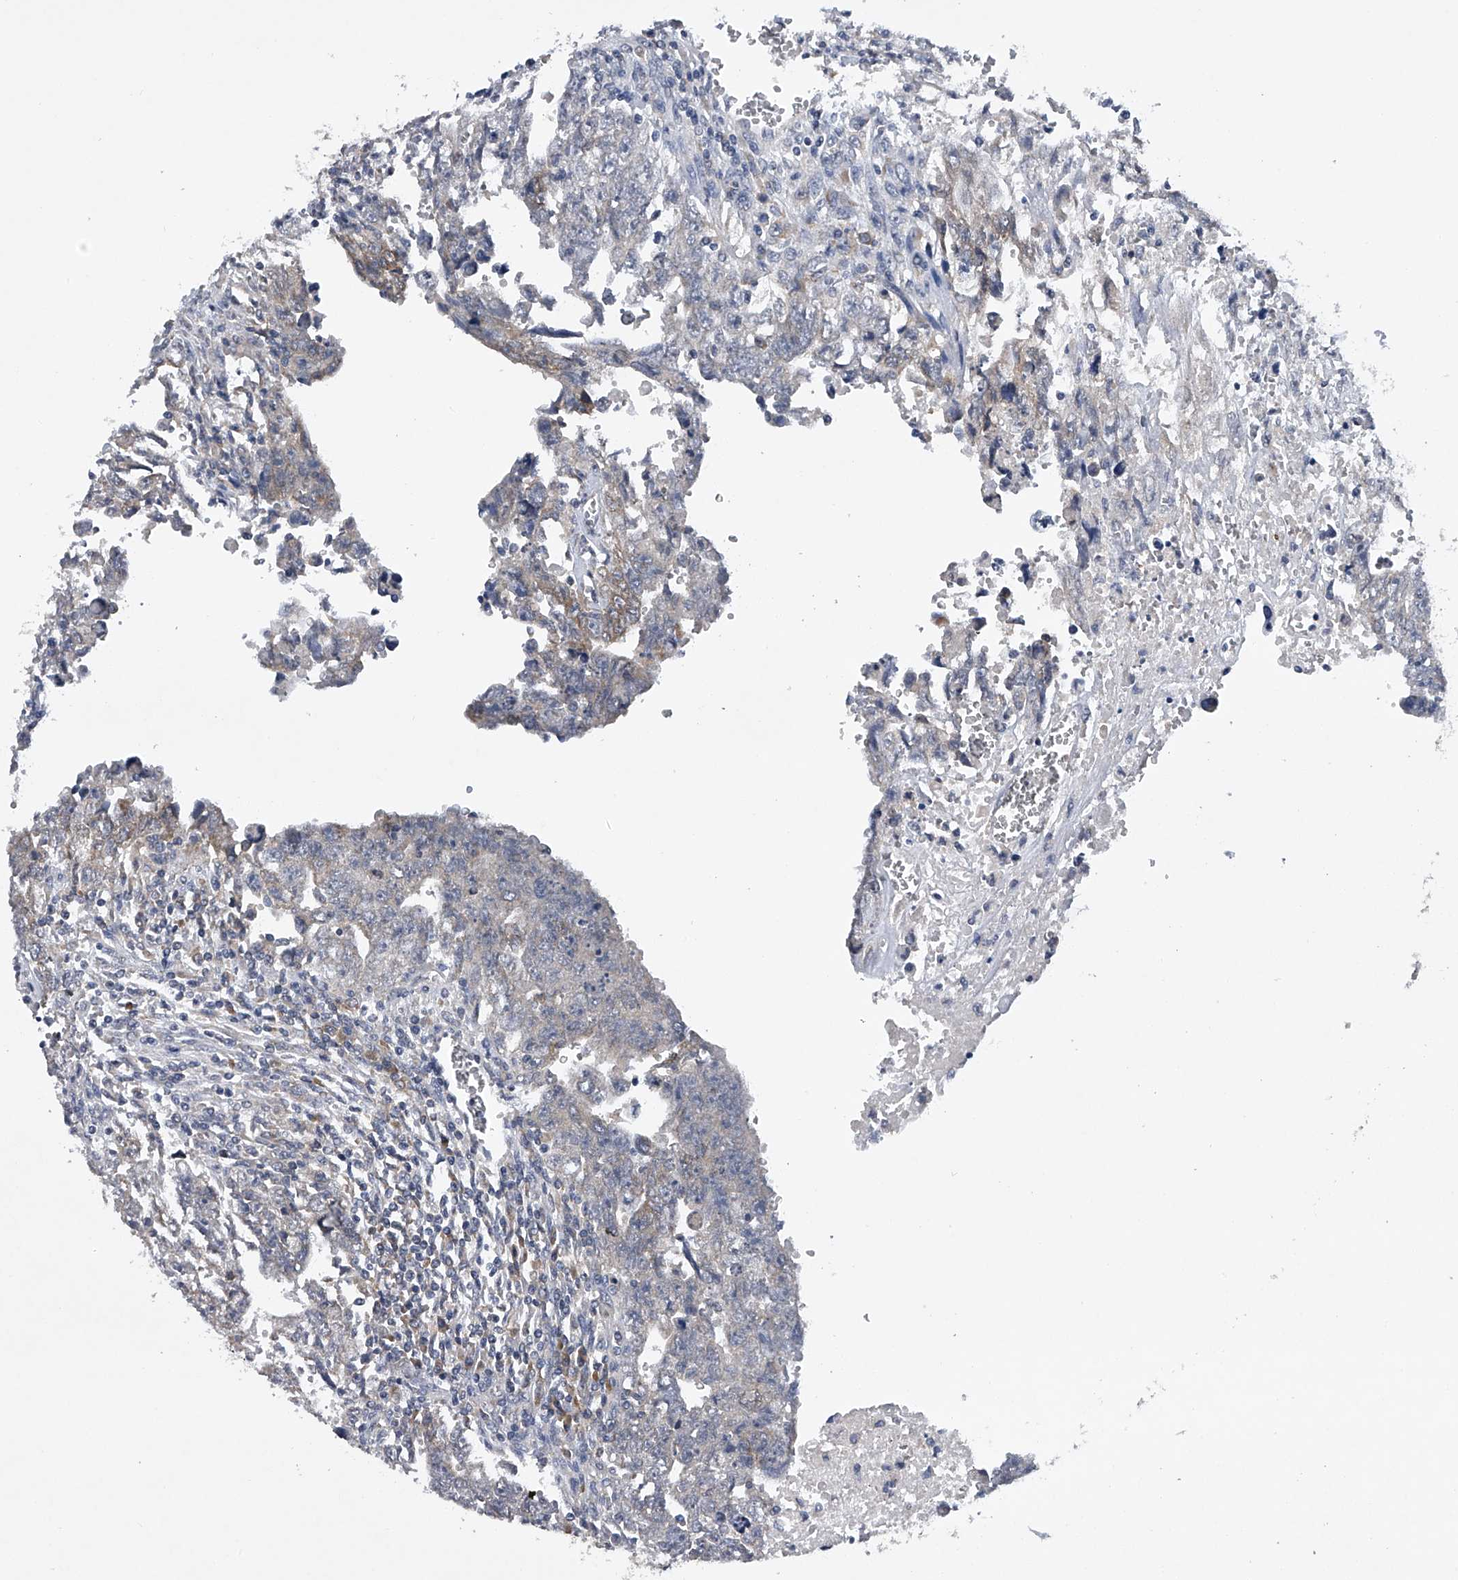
{"staining": {"intensity": "weak", "quantity": "<25%", "location": "cytoplasmic/membranous"}, "tissue": "testis cancer", "cell_type": "Tumor cells", "image_type": "cancer", "snomed": [{"axis": "morphology", "description": "Carcinoma, Embryonal, NOS"}, {"axis": "topography", "description": "Testis"}], "caption": "IHC image of testis embryonal carcinoma stained for a protein (brown), which shows no positivity in tumor cells.", "gene": "RNF5", "patient": {"sex": "male", "age": 28}}